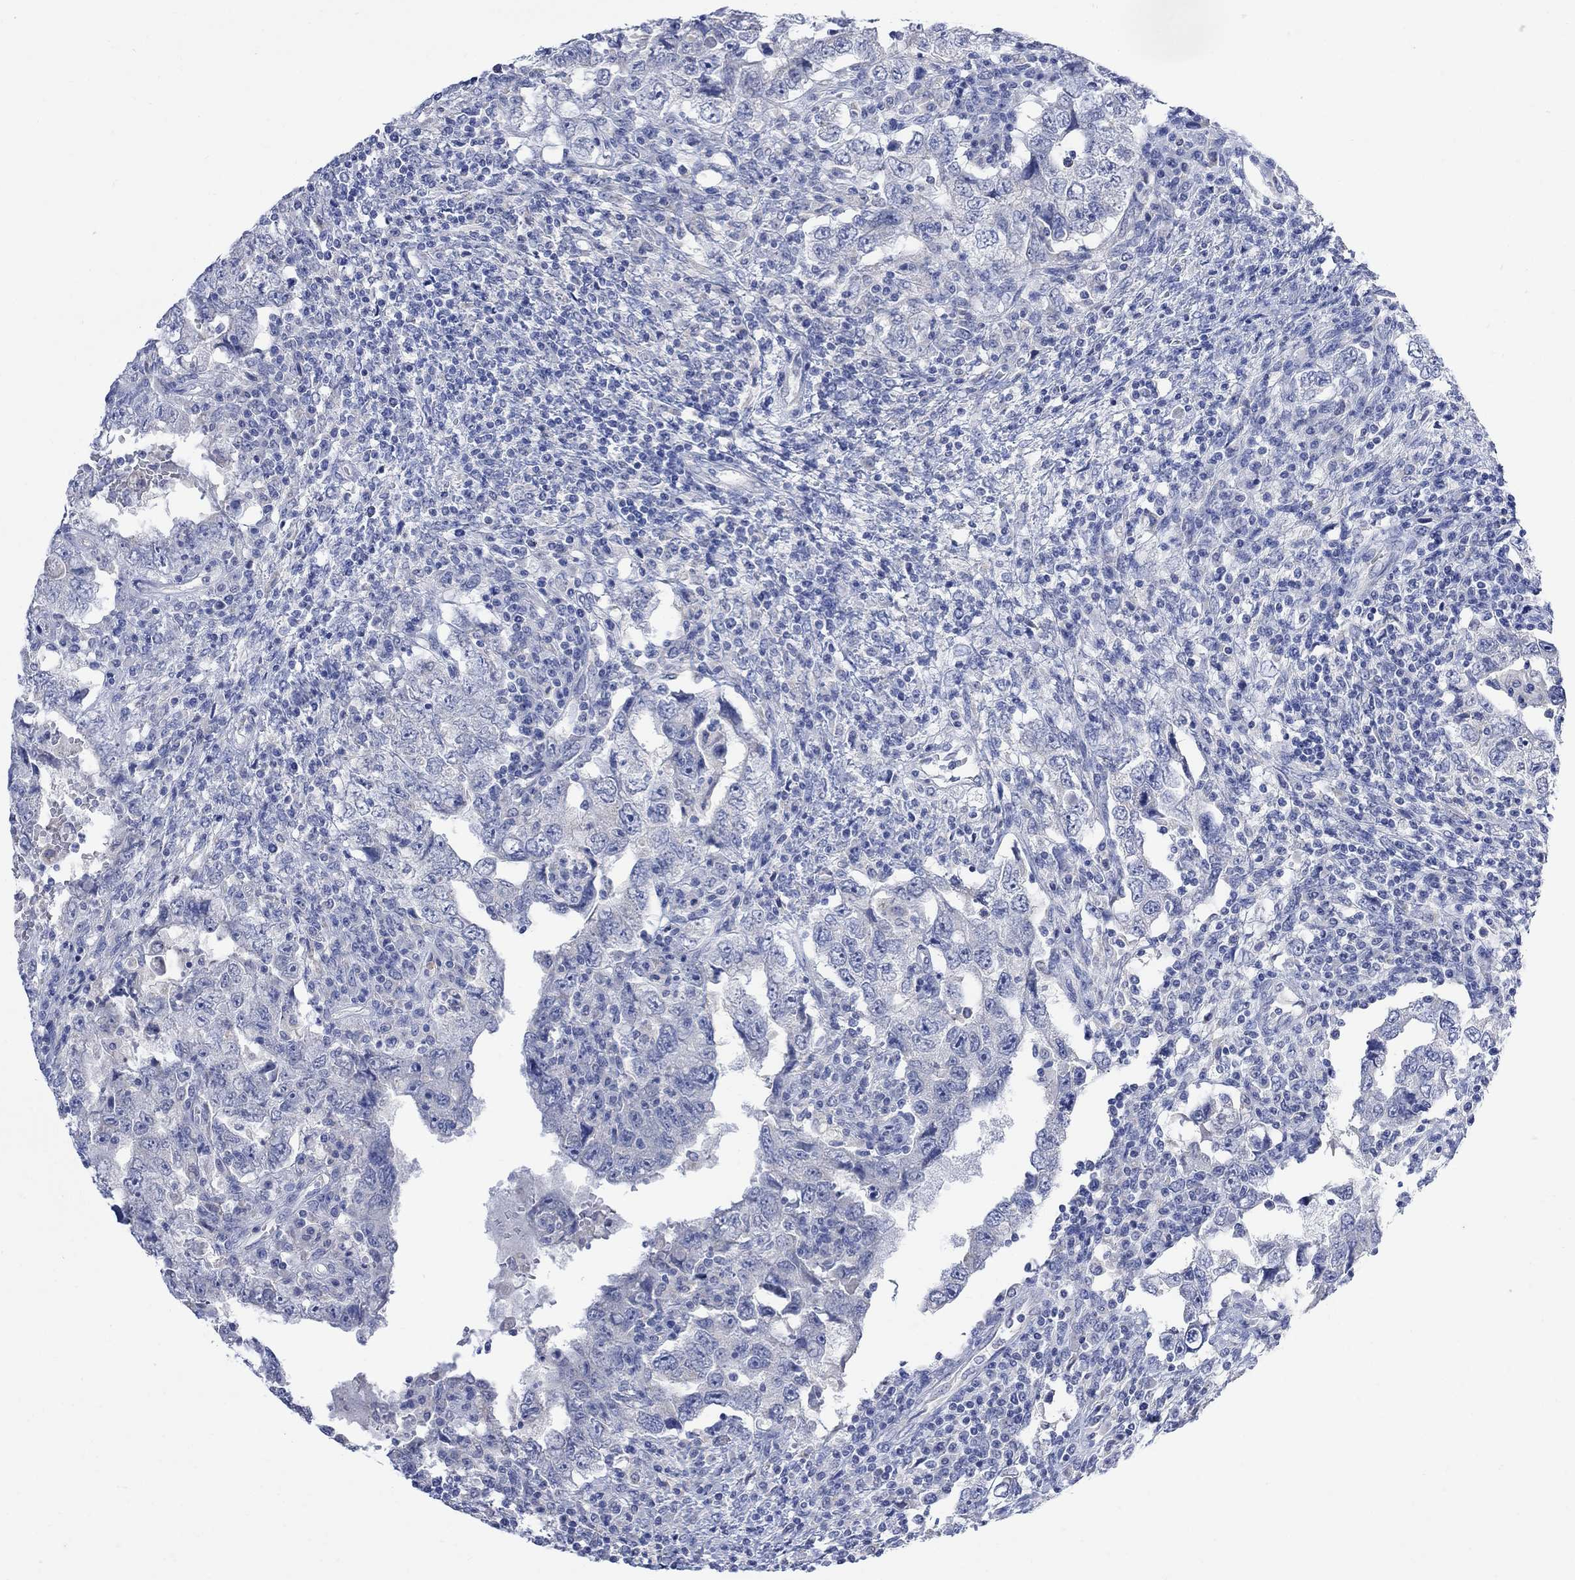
{"staining": {"intensity": "negative", "quantity": "none", "location": "none"}, "tissue": "testis cancer", "cell_type": "Tumor cells", "image_type": "cancer", "snomed": [{"axis": "morphology", "description": "Carcinoma, Embryonal, NOS"}, {"axis": "topography", "description": "Testis"}], "caption": "IHC of testis embryonal carcinoma exhibits no expression in tumor cells.", "gene": "FBP2", "patient": {"sex": "male", "age": 26}}